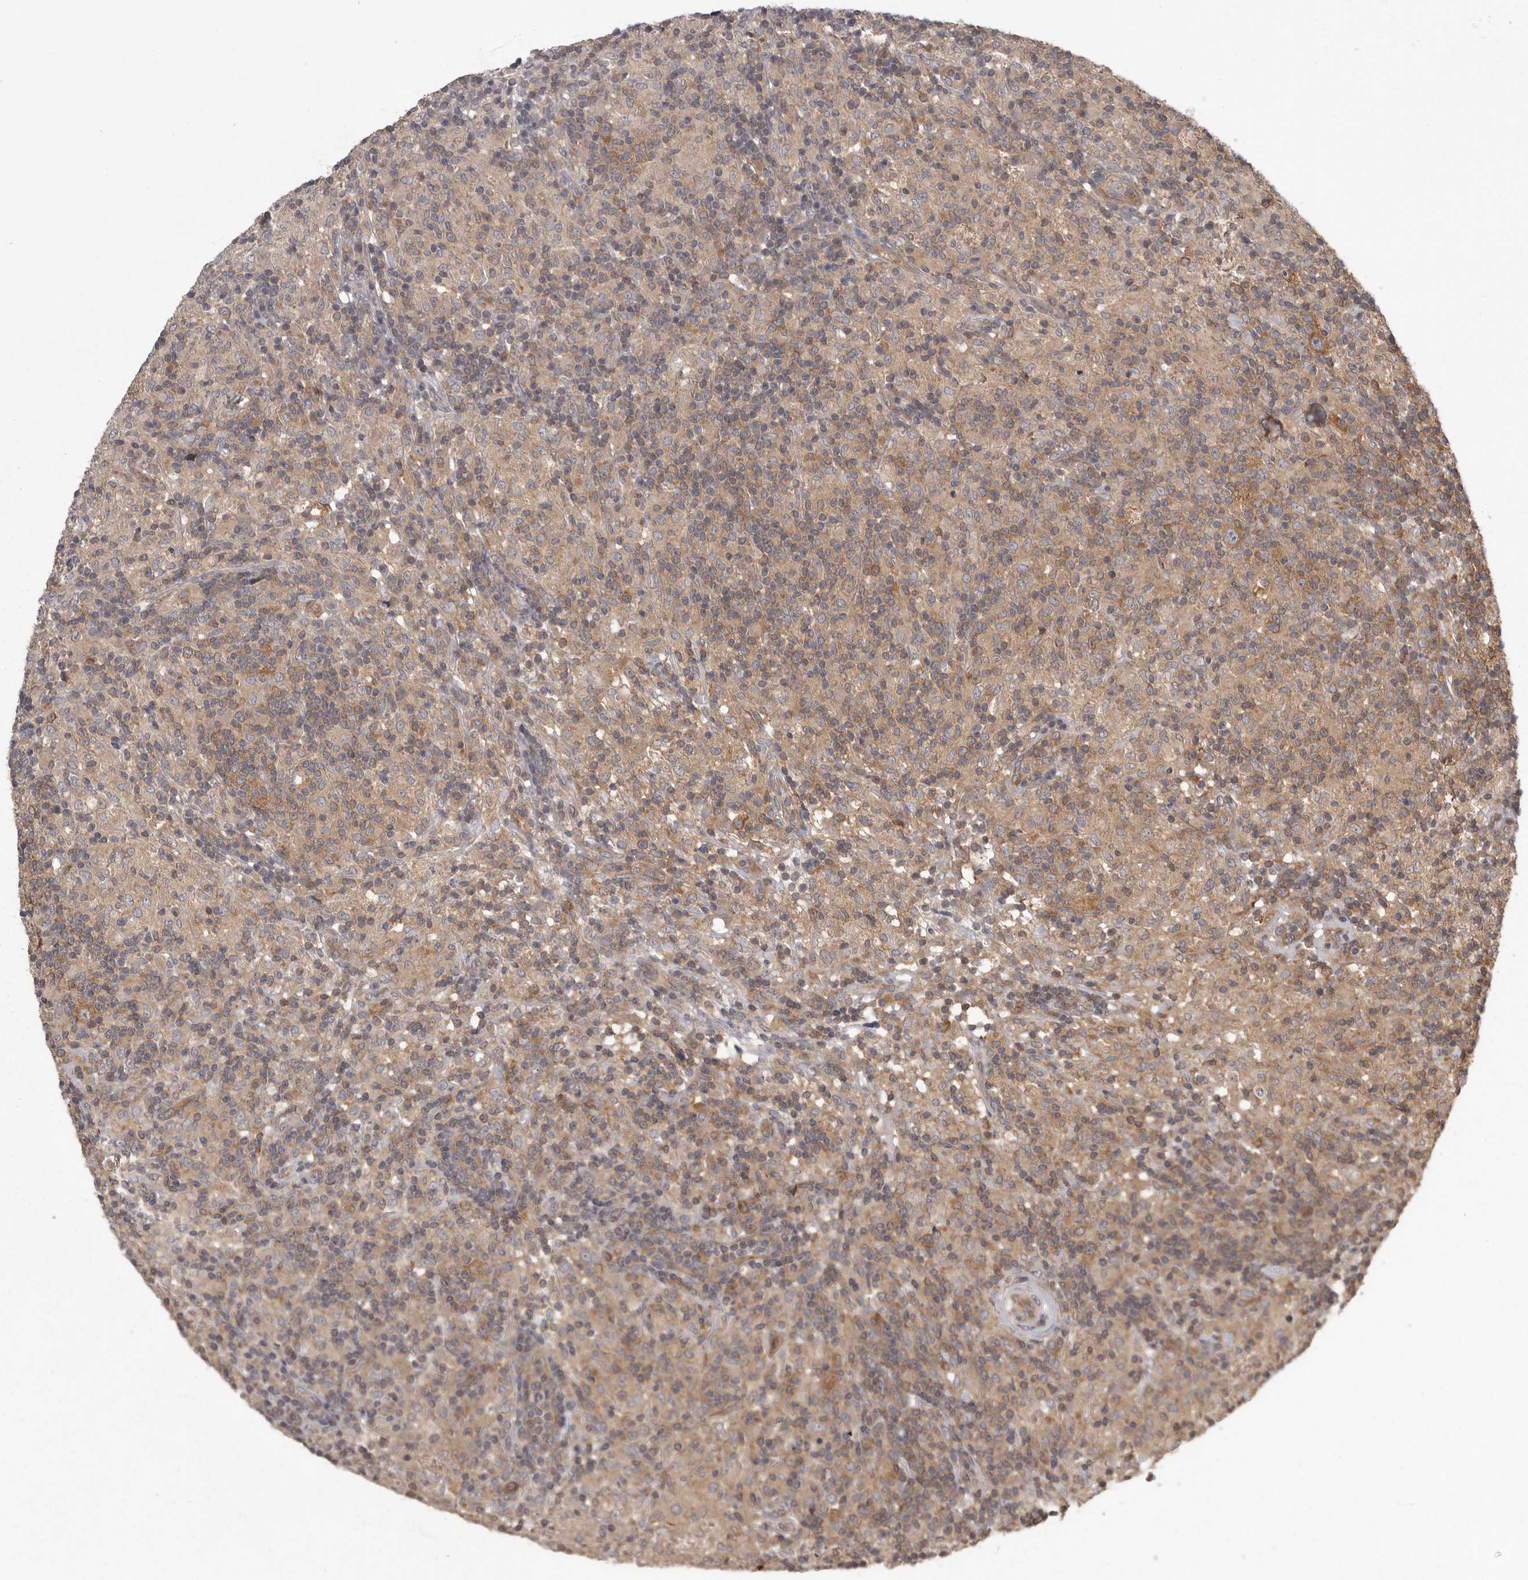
{"staining": {"intensity": "moderate", "quantity": ">75%", "location": "cytoplasmic/membranous"}, "tissue": "lymphoma", "cell_type": "Tumor cells", "image_type": "cancer", "snomed": [{"axis": "morphology", "description": "Hodgkin's disease, NOS"}, {"axis": "topography", "description": "Lymph node"}], "caption": "Hodgkin's disease stained for a protein displays moderate cytoplasmic/membranous positivity in tumor cells.", "gene": "DARS1", "patient": {"sex": "male", "age": 70}}